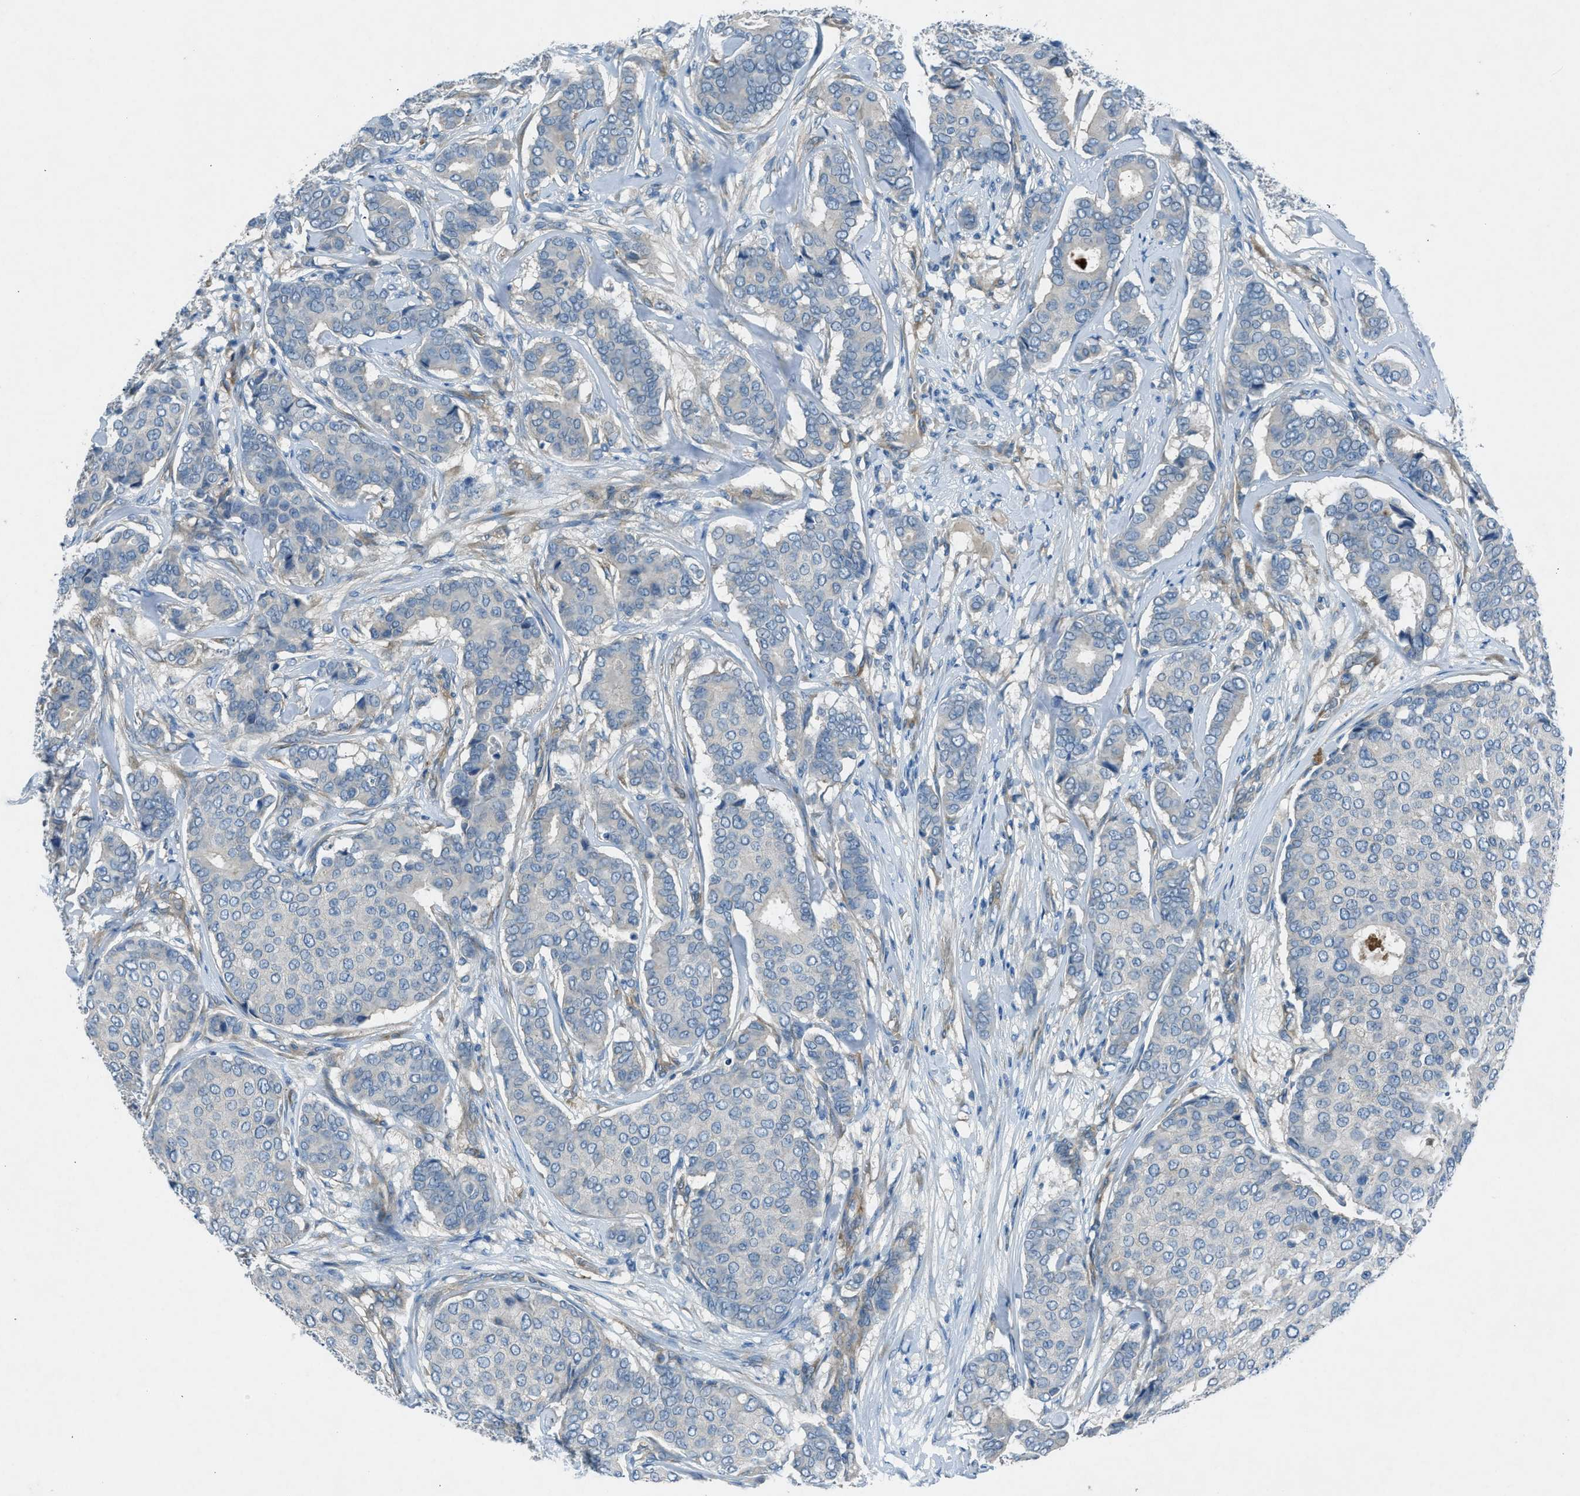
{"staining": {"intensity": "negative", "quantity": "none", "location": "none"}, "tissue": "breast cancer", "cell_type": "Tumor cells", "image_type": "cancer", "snomed": [{"axis": "morphology", "description": "Duct carcinoma"}, {"axis": "topography", "description": "Breast"}], "caption": "Tumor cells are negative for brown protein staining in infiltrating ductal carcinoma (breast).", "gene": "BMP1", "patient": {"sex": "female", "age": 75}}